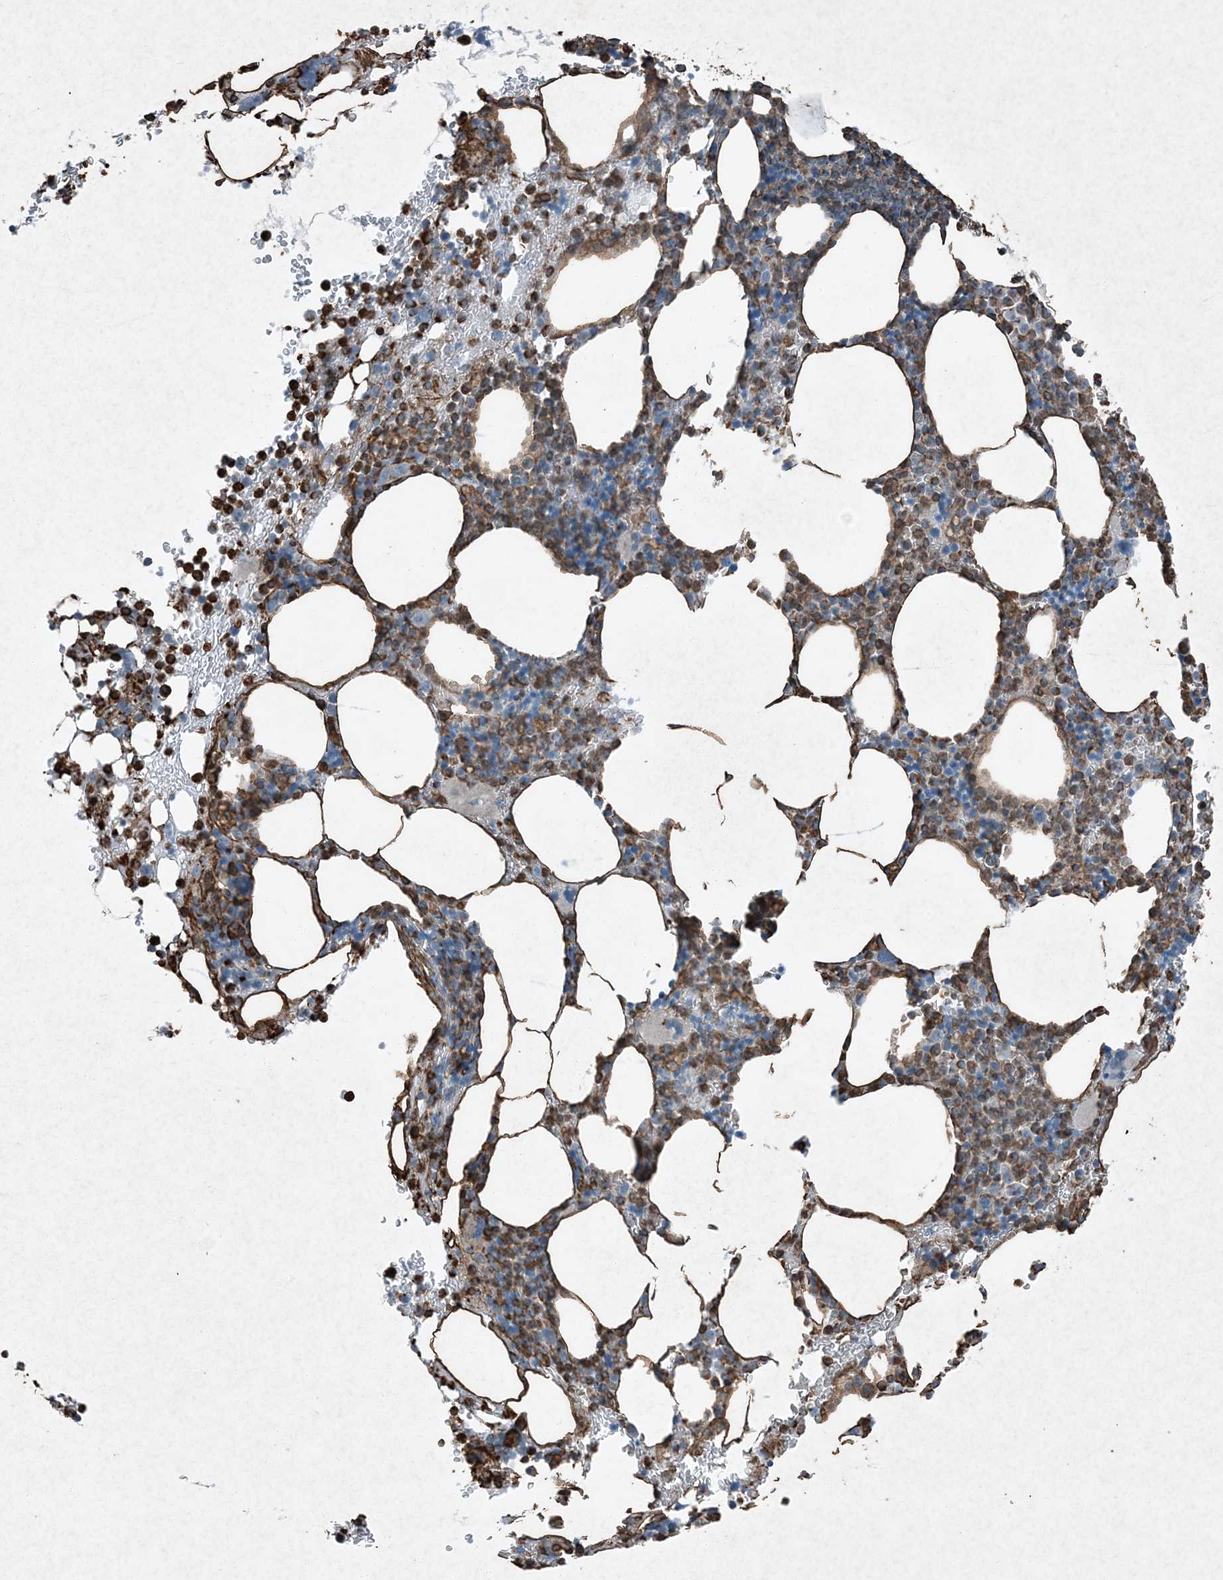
{"staining": {"intensity": "strong", "quantity": "25%-75%", "location": "cytoplasmic/membranous"}, "tissue": "bone marrow", "cell_type": "Hematopoietic cells", "image_type": "normal", "snomed": [{"axis": "morphology", "description": "Normal tissue, NOS"}, {"axis": "topography", "description": "Bone marrow"}], "caption": "Immunohistochemistry photomicrograph of normal bone marrow: bone marrow stained using immunohistochemistry (IHC) demonstrates high levels of strong protein expression localized specifically in the cytoplasmic/membranous of hematopoietic cells, appearing as a cytoplasmic/membranous brown color.", "gene": "RYK", "patient": {"sex": "male"}}